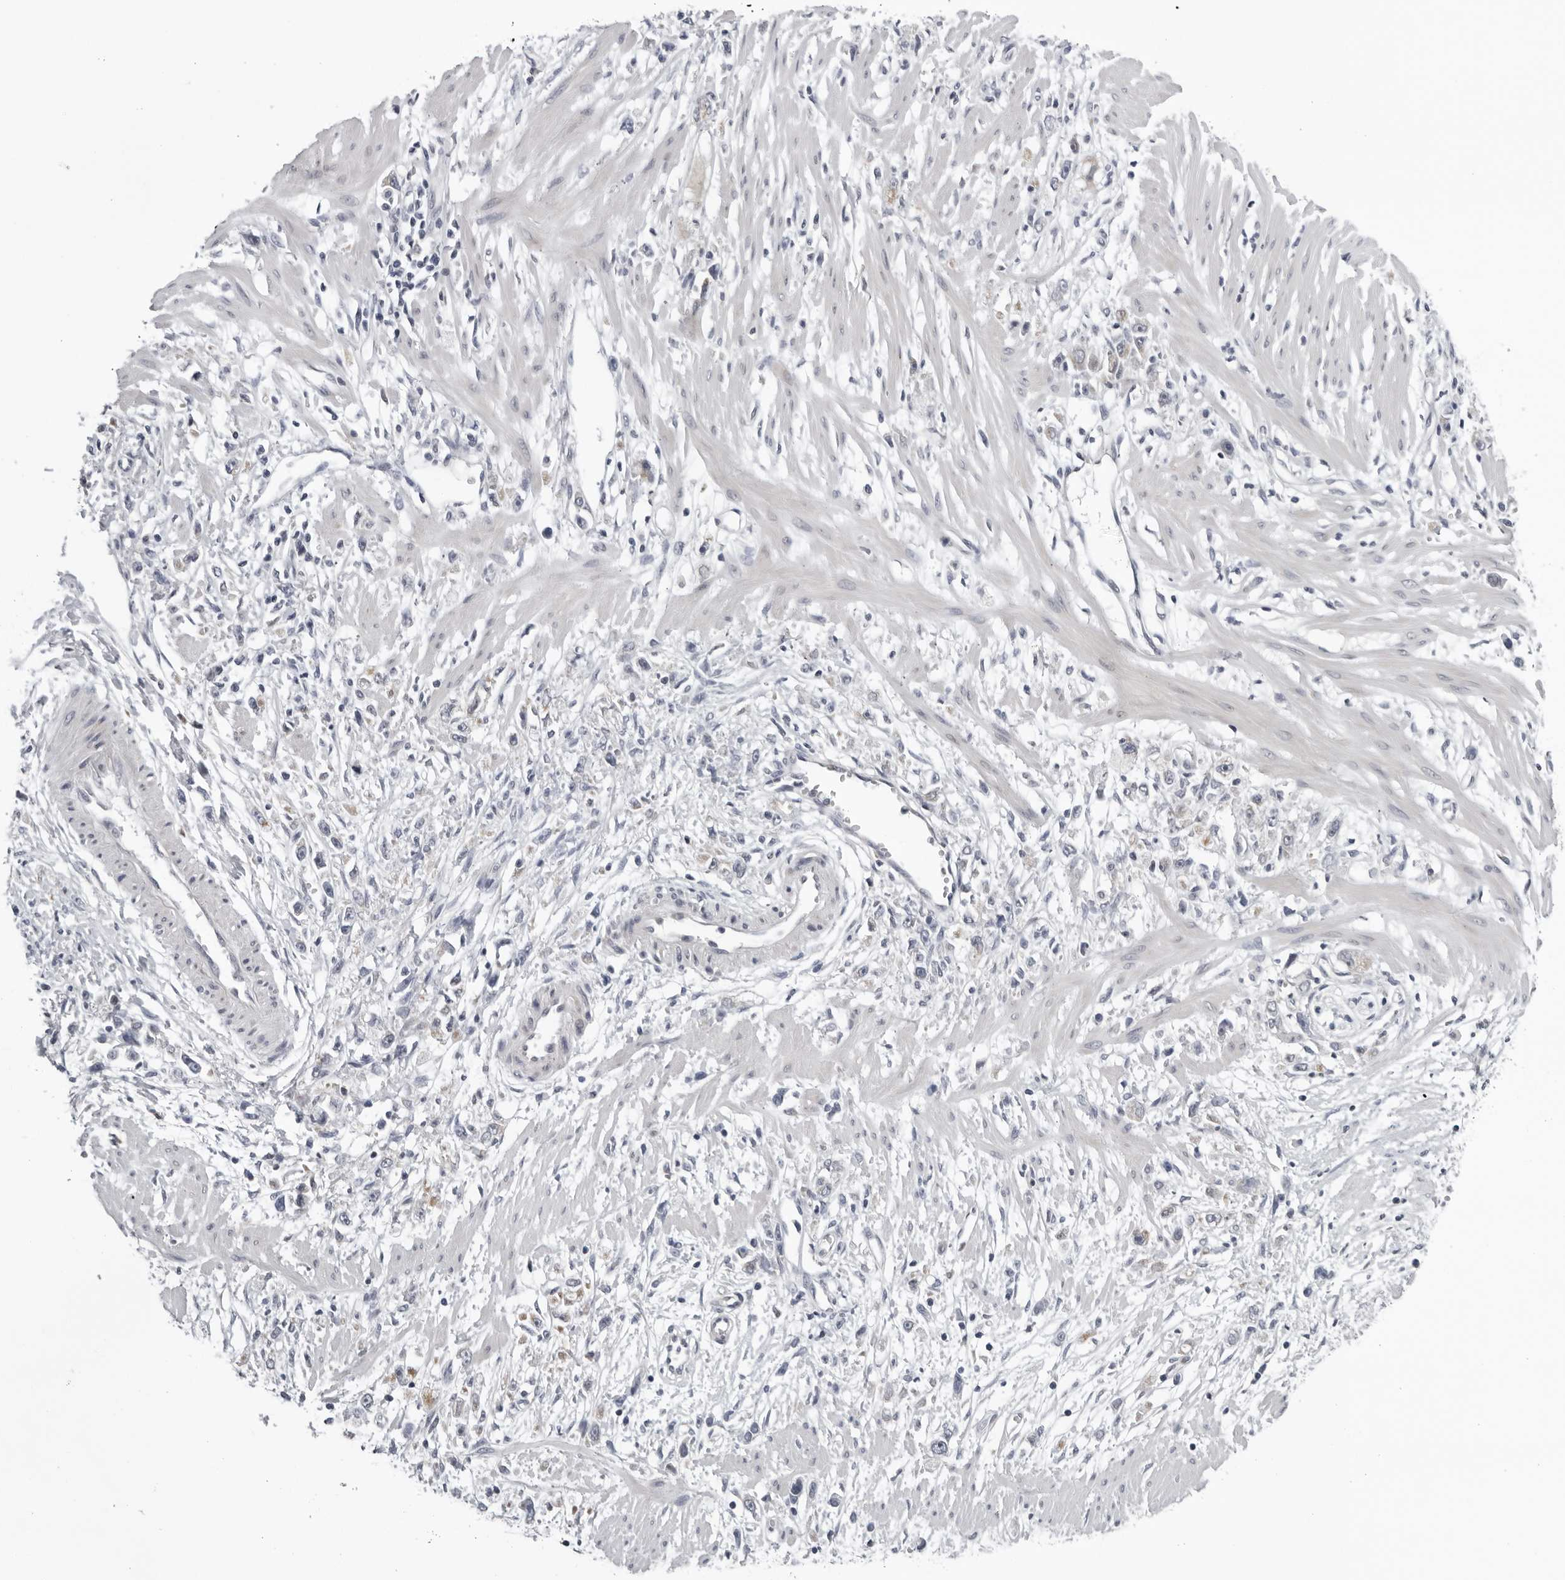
{"staining": {"intensity": "negative", "quantity": "none", "location": "none"}, "tissue": "stomach cancer", "cell_type": "Tumor cells", "image_type": "cancer", "snomed": [{"axis": "morphology", "description": "Adenocarcinoma, NOS"}, {"axis": "topography", "description": "Stomach"}], "caption": "An IHC histopathology image of stomach adenocarcinoma is shown. There is no staining in tumor cells of stomach adenocarcinoma.", "gene": "CPT2", "patient": {"sex": "female", "age": 59}}